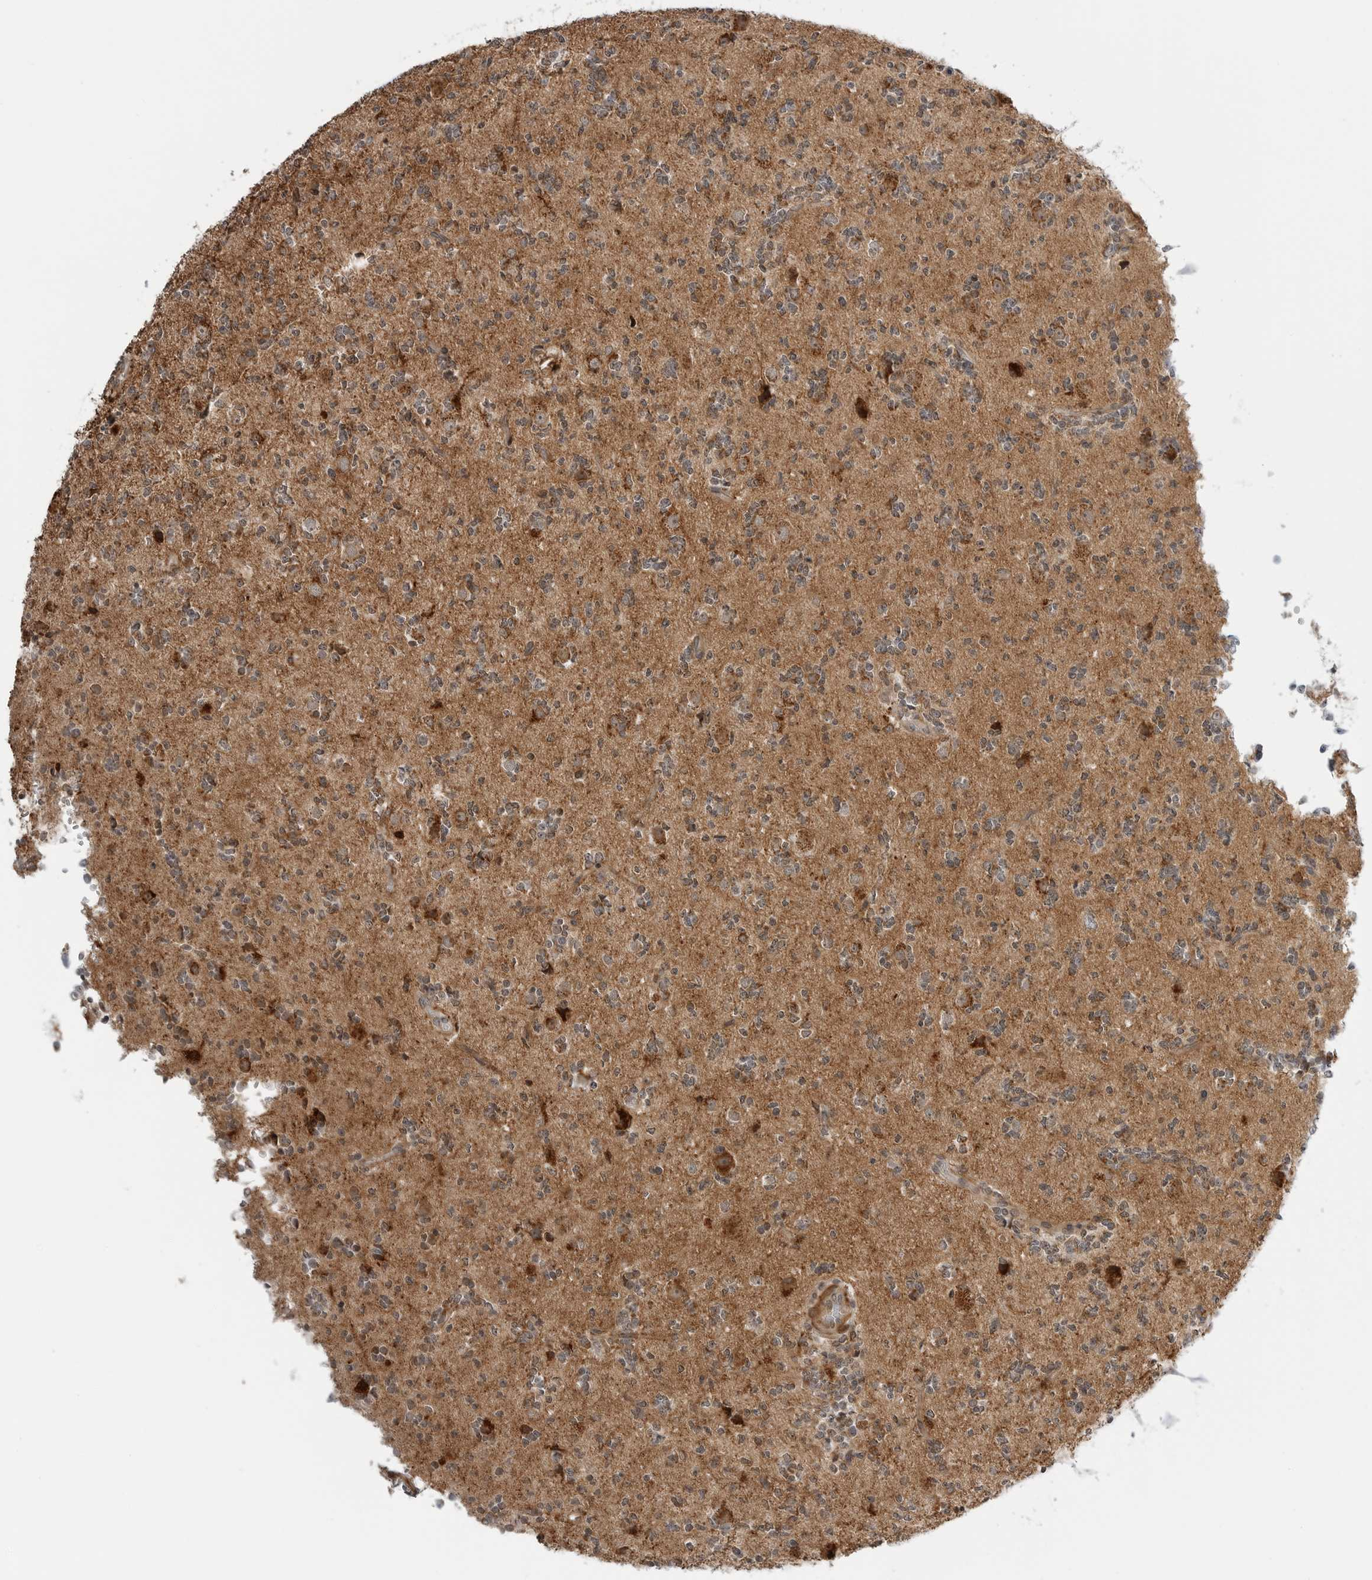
{"staining": {"intensity": "moderate", "quantity": "<25%", "location": "cytoplasmic/membranous"}, "tissue": "glioma", "cell_type": "Tumor cells", "image_type": "cancer", "snomed": [{"axis": "morphology", "description": "Glioma, malignant, High grade"}, {"axis": "topography", "description": "Brain"}], "caption": "Protein analysis of glioma tissue shows moderate cytoplasmic/membranous staining in about <25% of tumor cells.", "gene": "PEX2", "patient": {"sex": "female", "age": 62}}